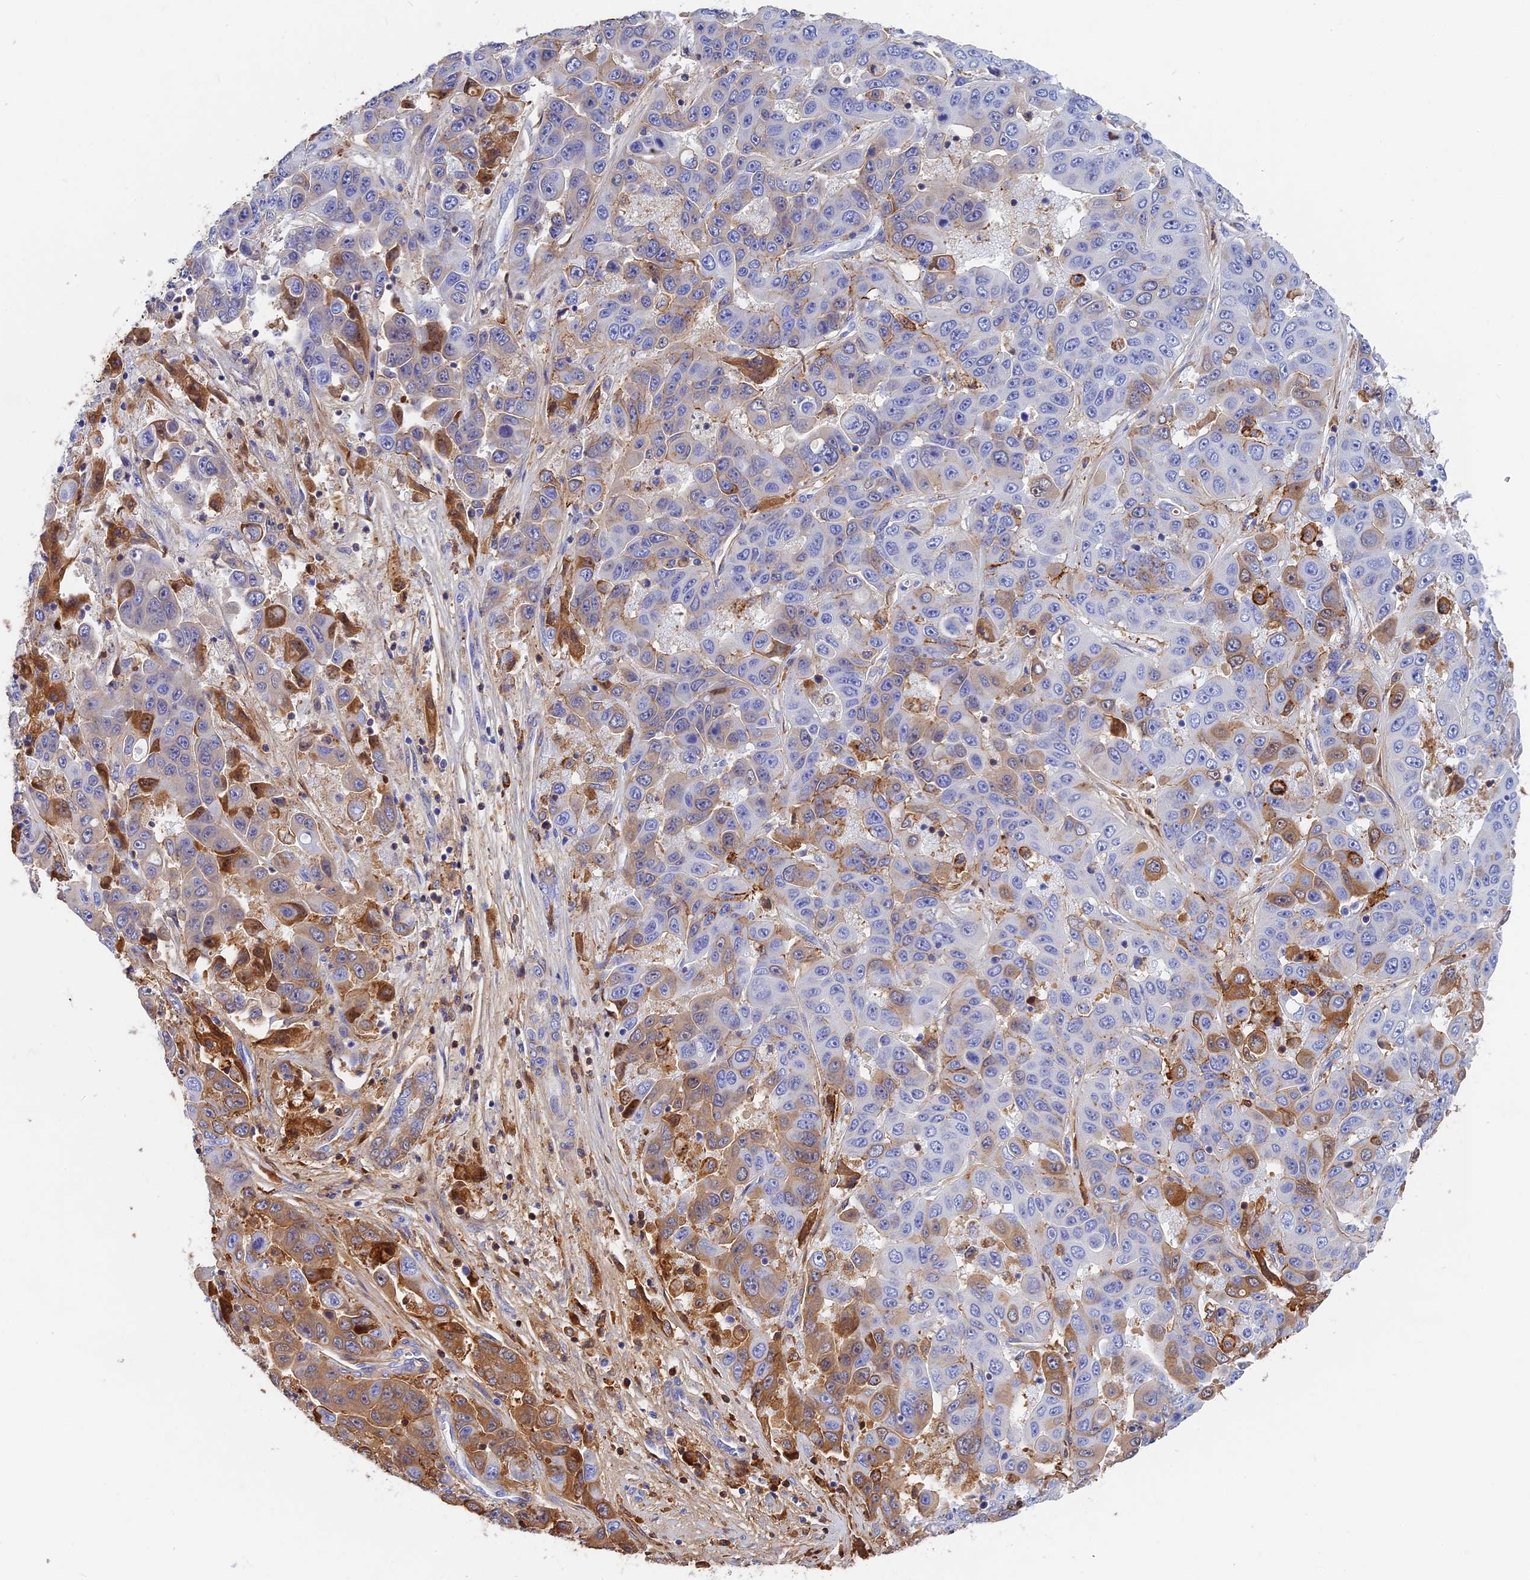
{"staining": {"intensity": "moderate", "quantity": "<25%", "location": "cytoplasmic/membranous"}, "tissue": "liver cancer", "cell_type": "Tumor cells", "image_type": "cancer", "snomed": [{"axis": "morphology", "description": "Cholangiocarcinoma"}, {"axis": "topography", "description": "Liver"}], "caption": "There is low levels of moderate cytoplasmic/membranous expression in tumor cells of cholangiocarcinoma (liver), as demonstrated by immunohistochemical staining (brown color).", "gene": "ITIH1", "patient": {"sex": "female", "age": 52}}